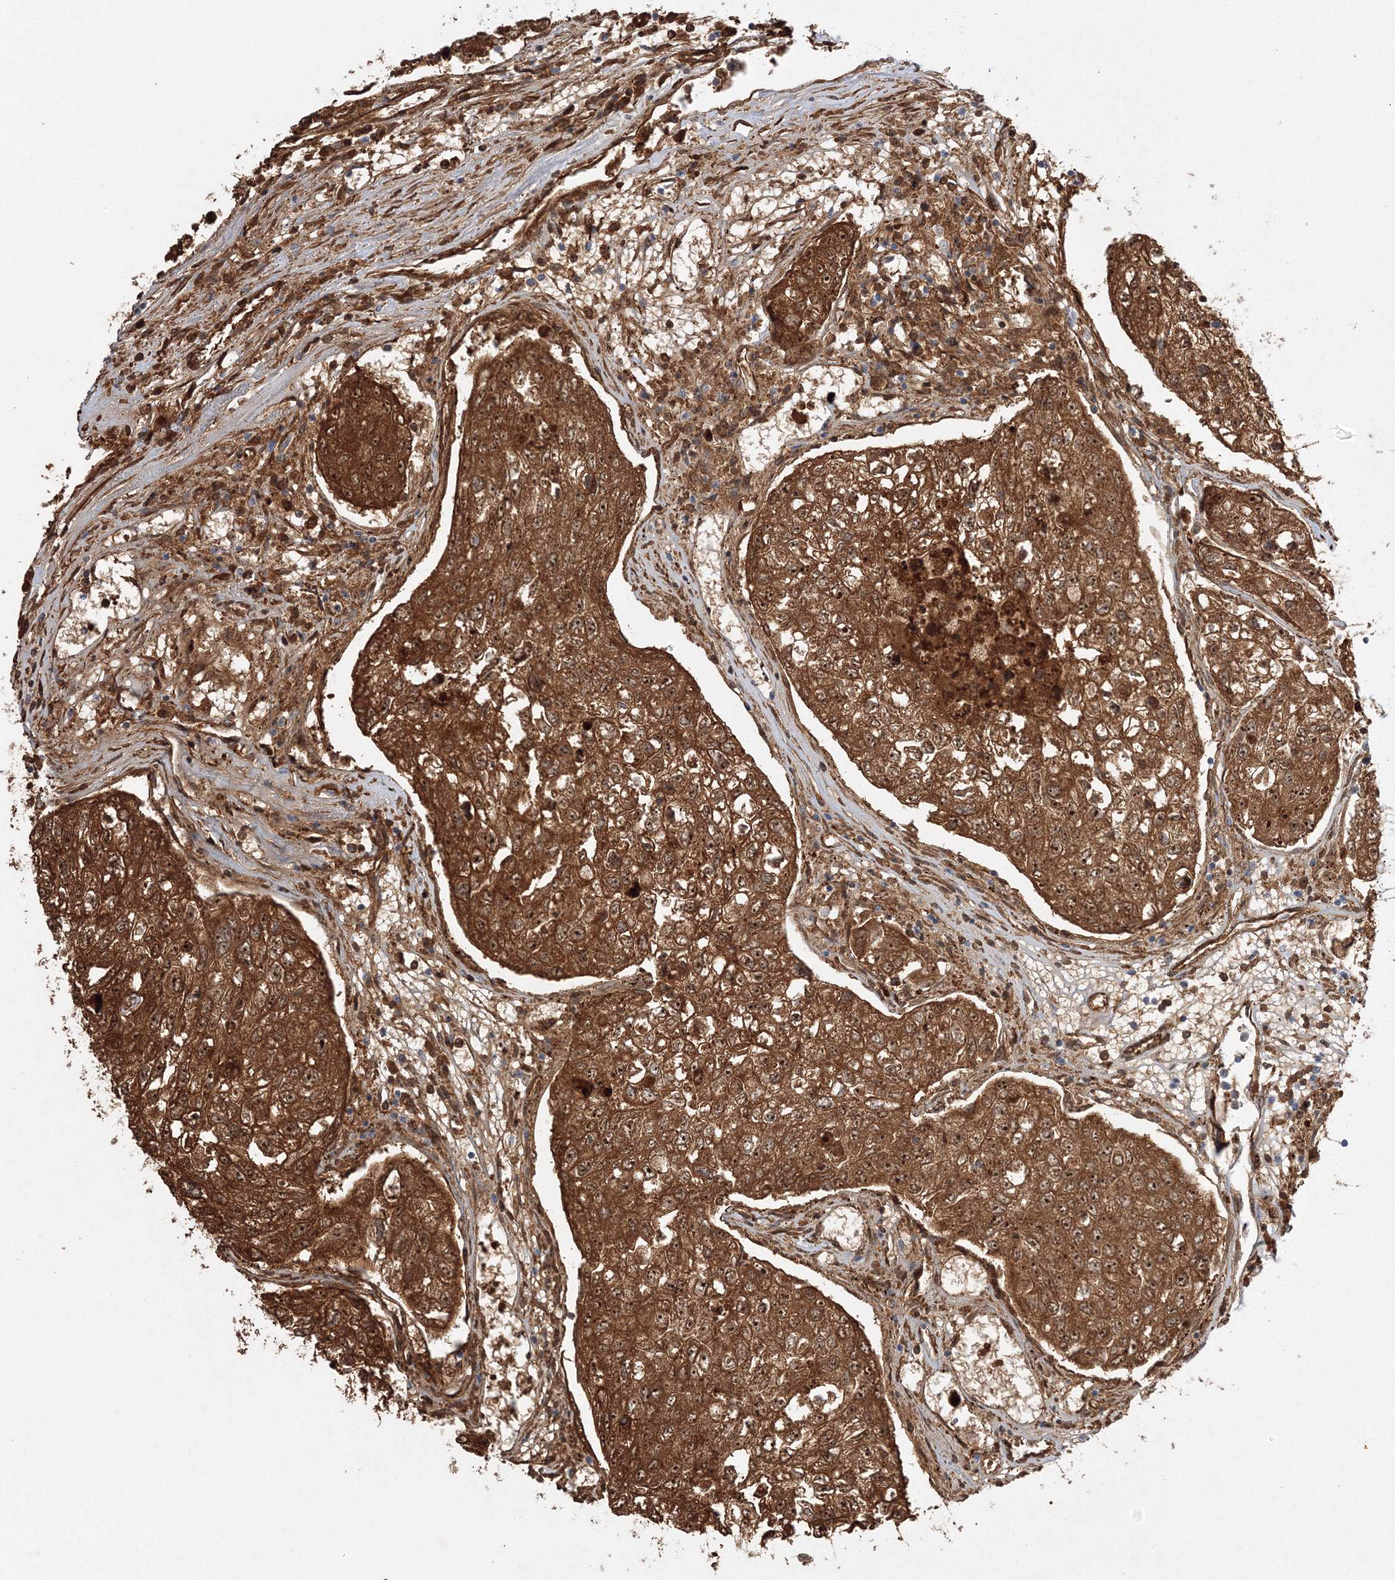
{"staining": {"intensity": "strong", "quantity": ">75%", "location": "cytoplasmic/membranous,nuclear"}, "tissue": "urothelial cancer", "cell_type": "Tumor cells", "image_type": "cancer", "snomed": [{"axis": "morphology", "description": "Urothelial carcinoma, High grade"}, {"axis": "topography", "description": "Lymph node"}, {"axis": "topography", "description": "Urinary bladder"}], "caption": "High-power microscopy captured an IHC image of urothelial carcinoma (high-grade), revealing strong cytoplasmic/membranous and nuclear positivity in approximately >75% of tumor cells.", "gene": "NPM3", "patient": {"sex": "male", "age": 51}}